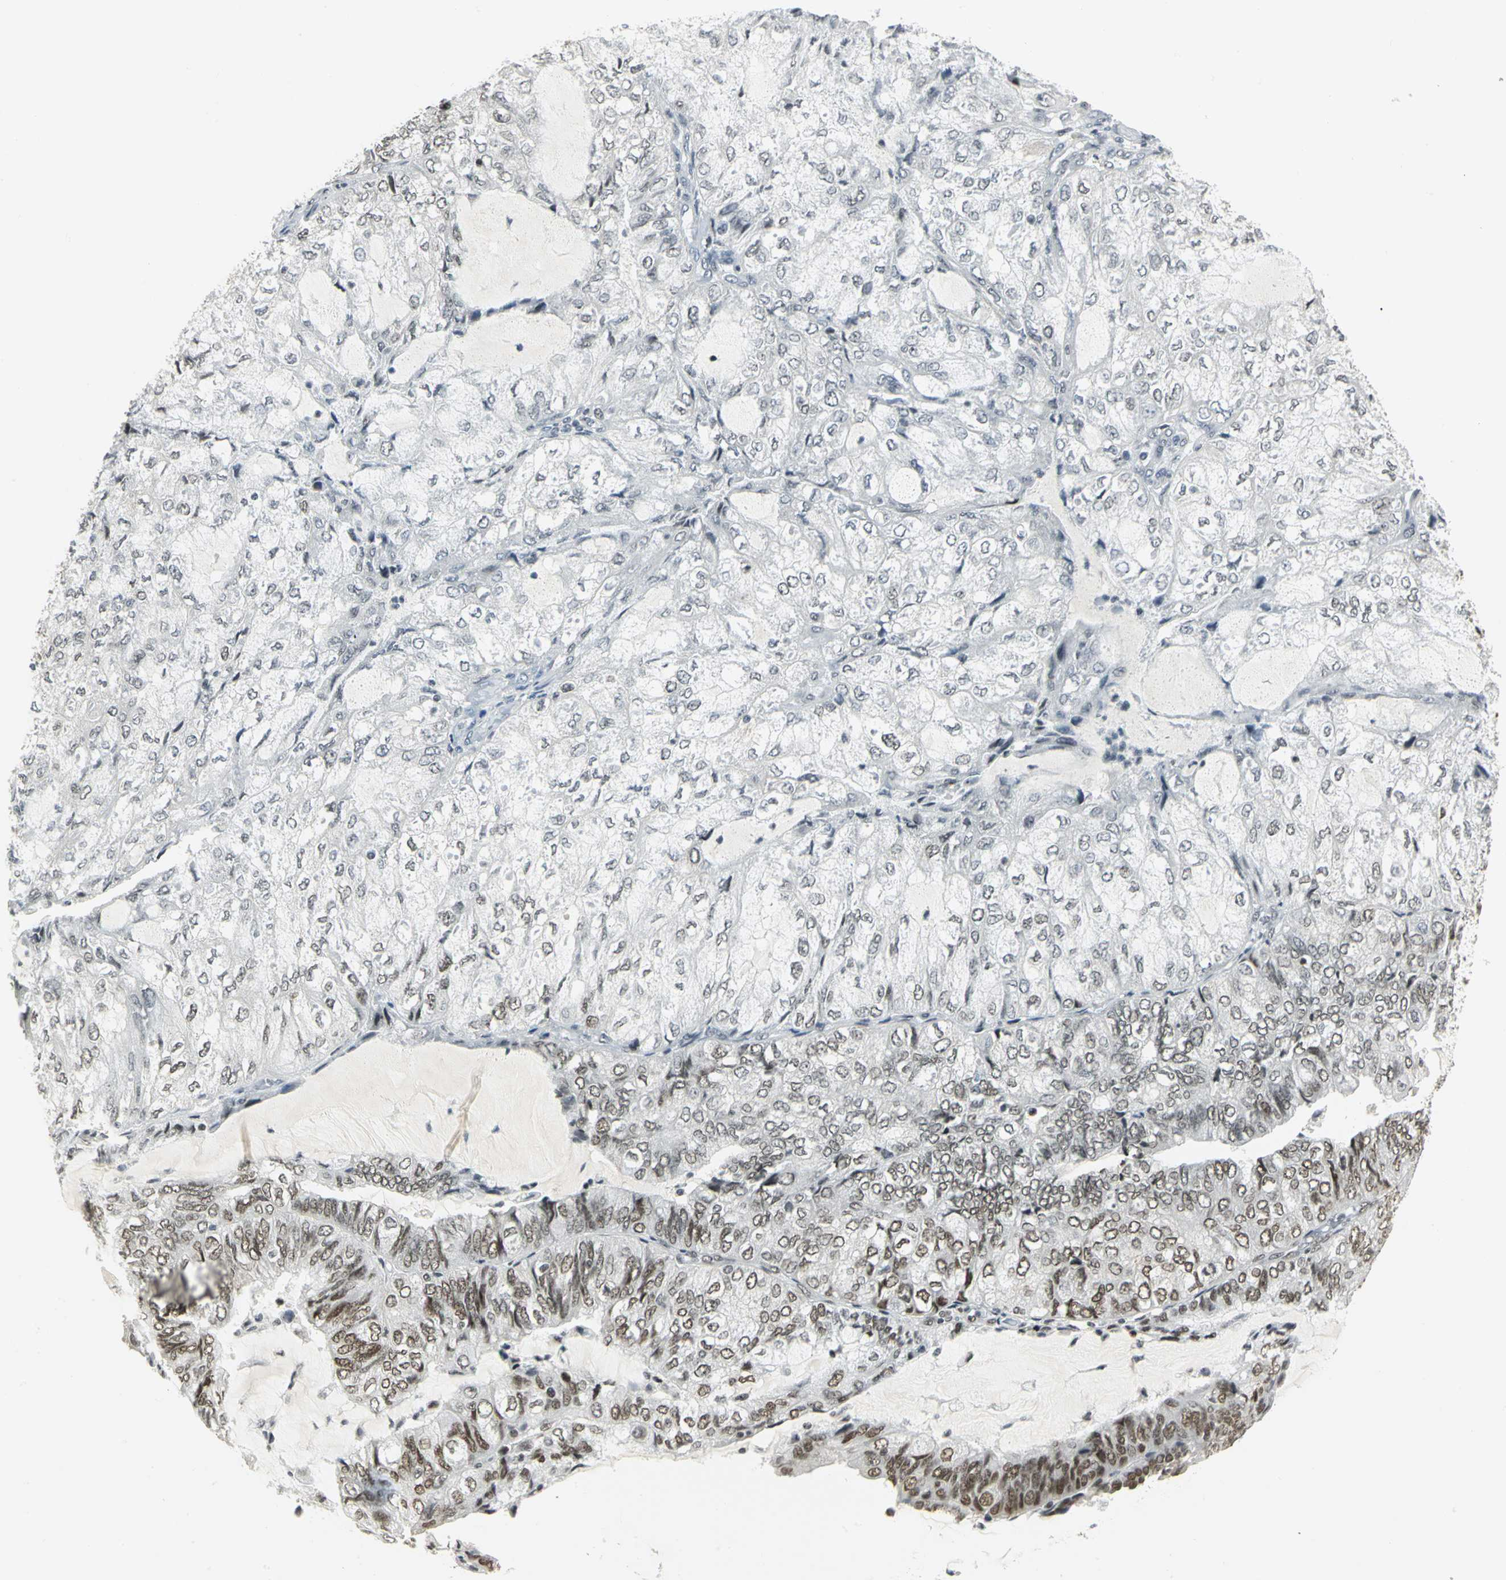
{"staining": {"intensity": "strong", "quantity": "25%-75%", "location": "nuclear"}, "tissue": "endometrial cancer", "cell_type": "Tumor cells", "image_type": "cancer", "snomed": [{"axis": "morphology", "description": "Adenocarcinoma, NOS"}, {"axis": "topography", "description": "Endometrium"}], "caption": "IHC (DAB (3,3'-diaminobenzidine)) staining of human adenocarcinoma (endometrial) reveals strong nuclear protein expression in about 25%-75% of tumor cells.", "gene": "CBX3", "patient": {"sex": "female", "age": 81}}